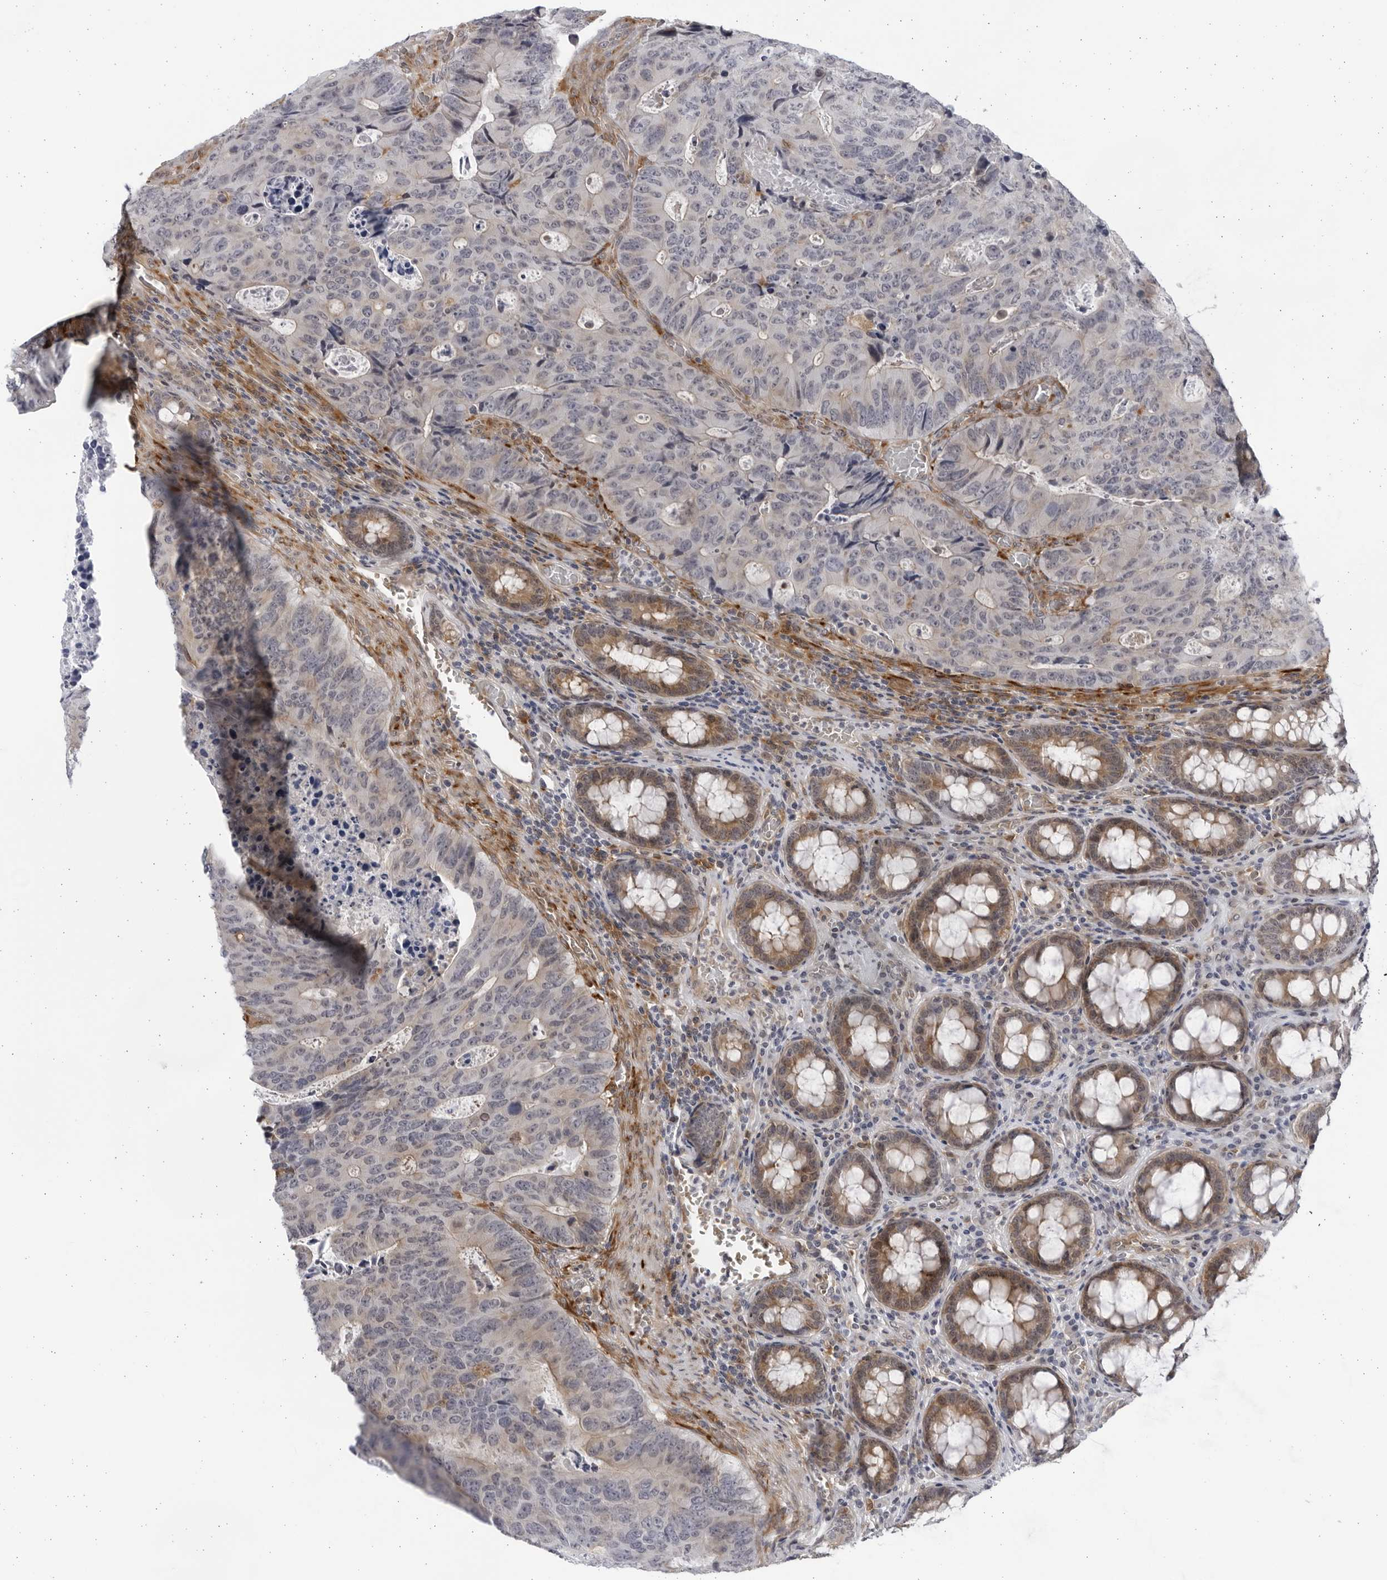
{"staining": {"intensity": "weak", "quantity": "<25%", "location": "cytoplasmic/membranous"}, "tissue": "colorectal cancer", "cell_type": "Tumor cells", "image_type": "cancer", "snomed": [{"axis": "morphology", "description": "Adenocarcinoma, NOS"}, {"axis": "topography", "description": "Colon"}], "caption": "An image of human colorectal cancer (adenocarcinoma) is negative for staining in tumor cells.", "gene": "BMP2K", "patient": {"sex": "male", "age": 87}}